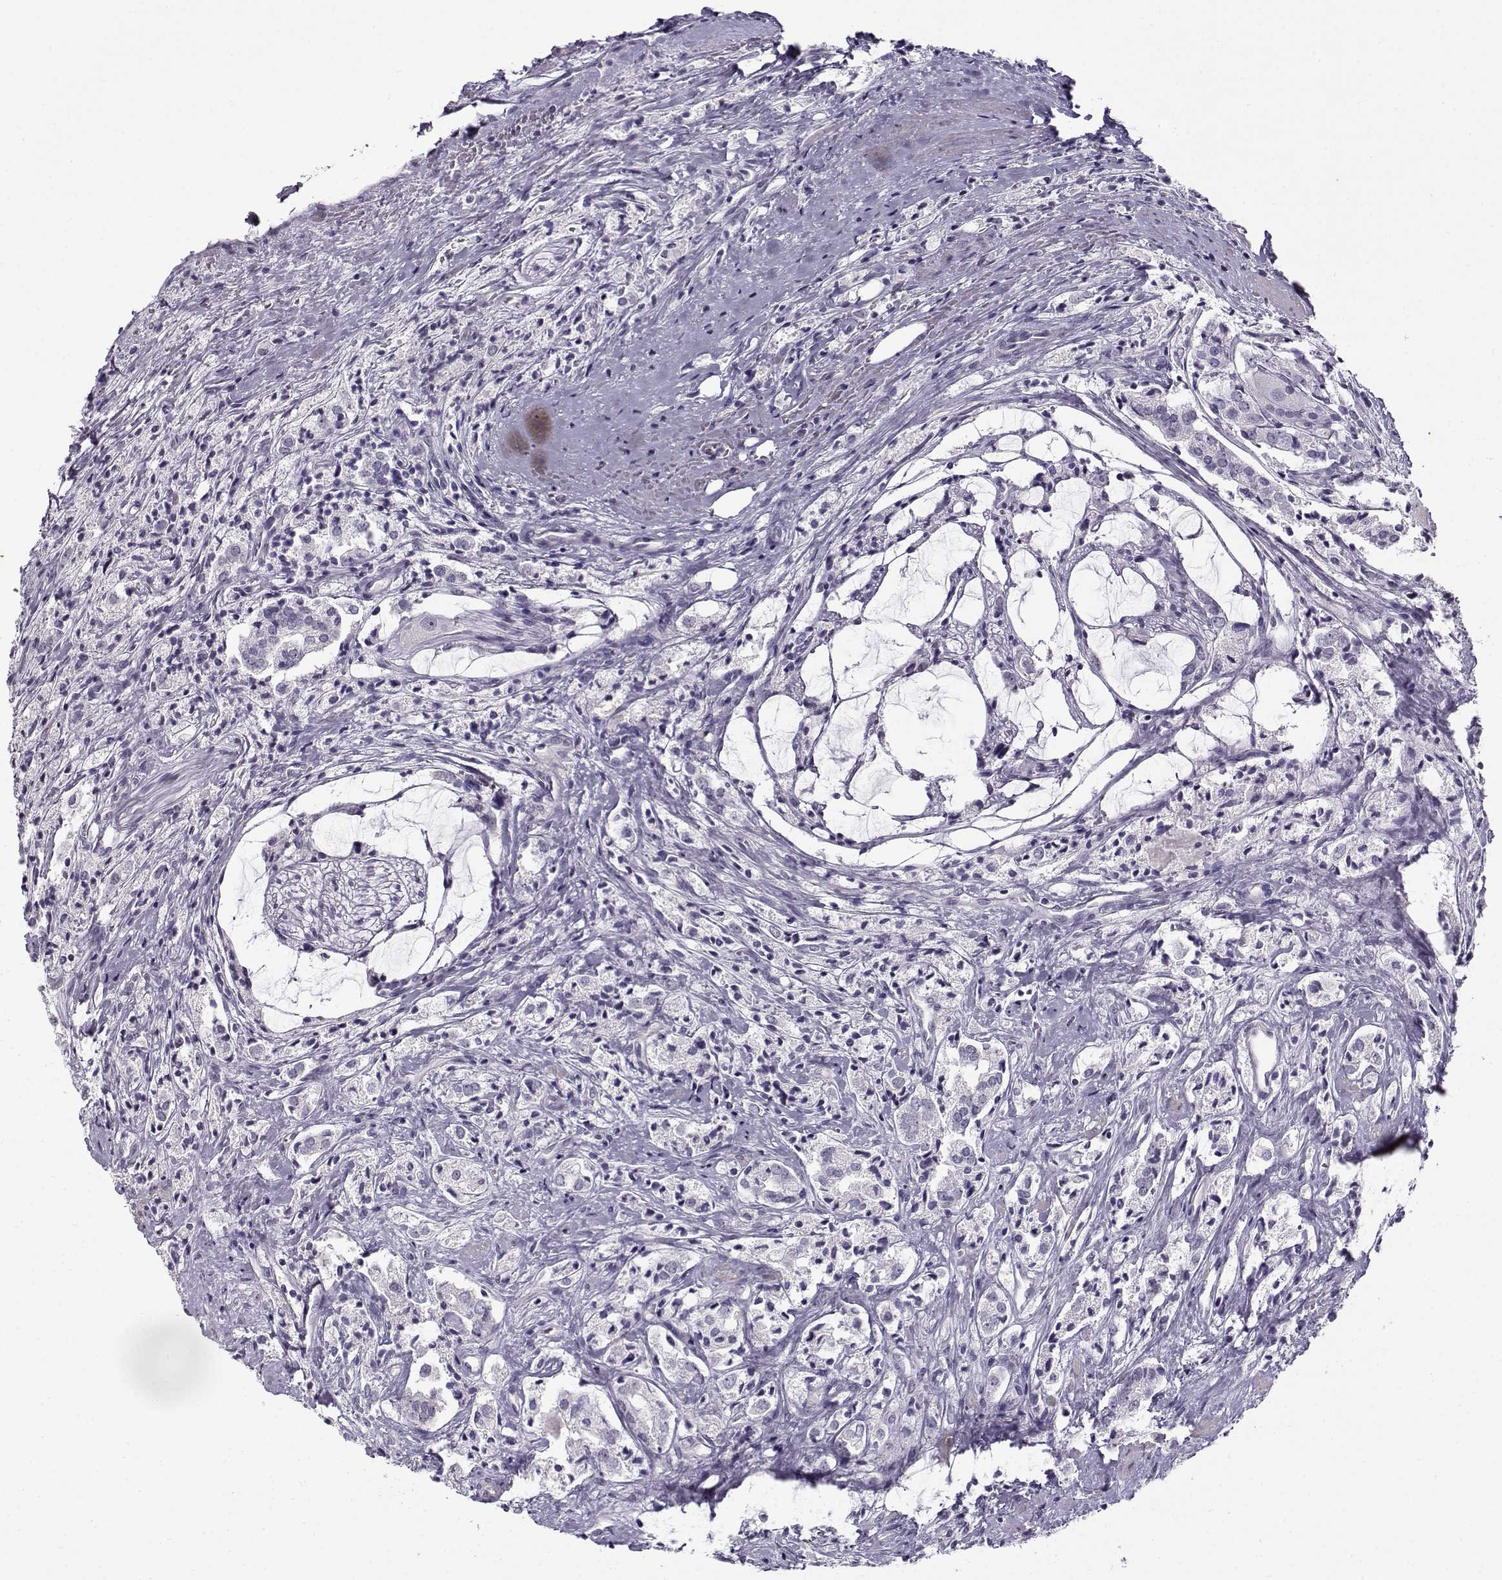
{"staining": {"intensity": "negative", "quantity": "none", "location": "none"}, "tissue": "prostate cancer", "cell_type": "Tumor cells", "image_type": "cancer", "snomed": [{"axis": "morphology", "description": "Adenocarcinoma, NOS"}, {"axis": "topography", "description": "Prostate"}], "caption": "A histopathology image of adenocarcinoma (prostate) stained for a protein exhibits no brown staining in tumor cells.", "gene": "TEX55", "patient": {"sex": "male", "age": 66}}